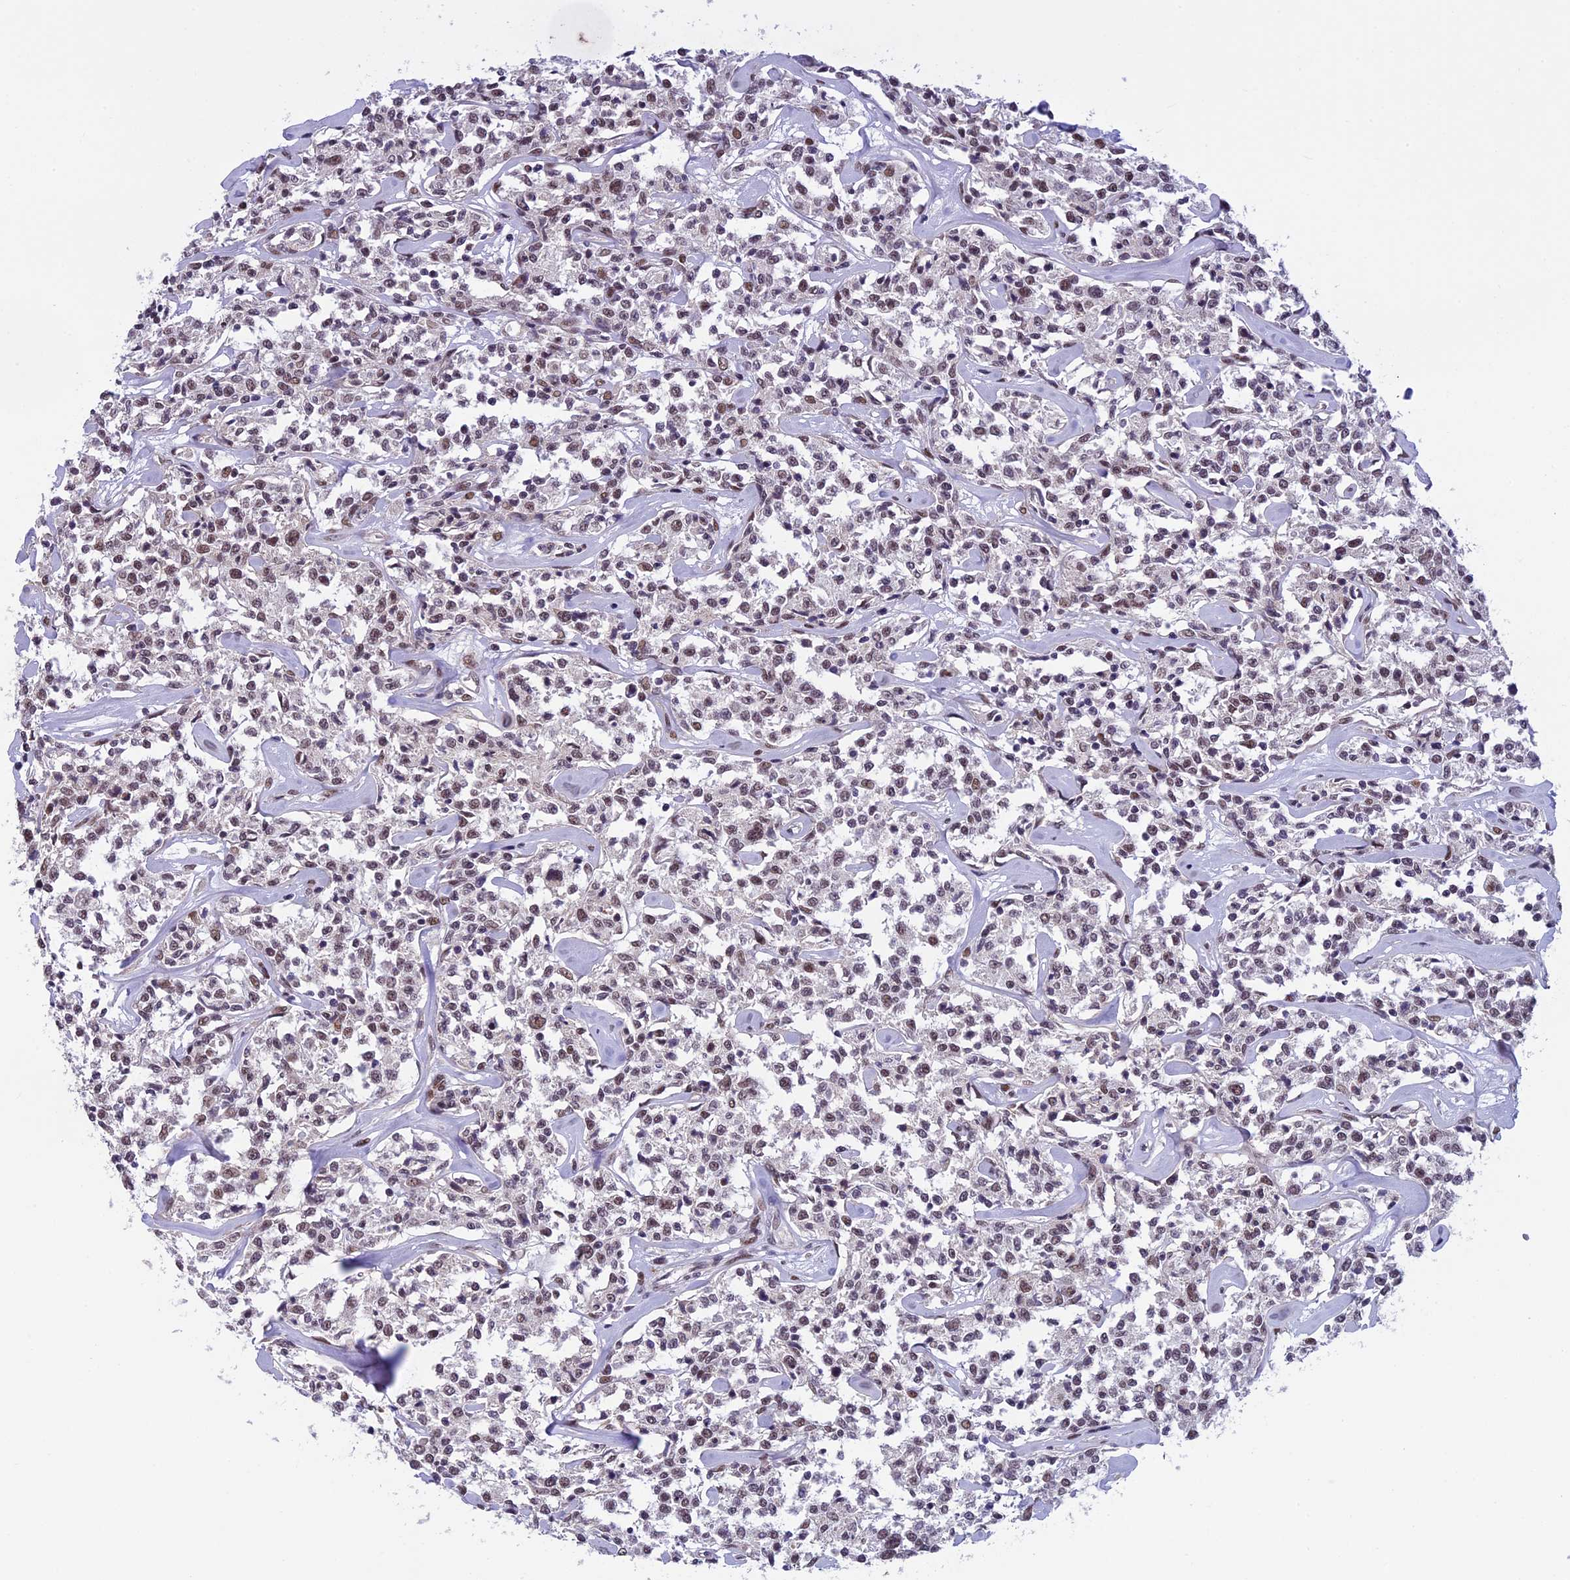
{"staining": {"intensity": "weak", "quantity": ">75%", "location": "nuclear"}, "tissue": "lymphoma", "cell_type": "Tumor cells", "image_type": "cancer", "snomed": [{"axis": "morphology", "description": "Malignant lymphoma, non-Hodgkin's type, Low grade"}, {"axis": "topography", "description": "Small intestine"}], "caption": "Protein expression analysis of human lymphoma reveals weak nuclear staining in approximately >75% of tumor cells.", "gene": "RNF40", "patient": {"sex": "female", "age": 59}}